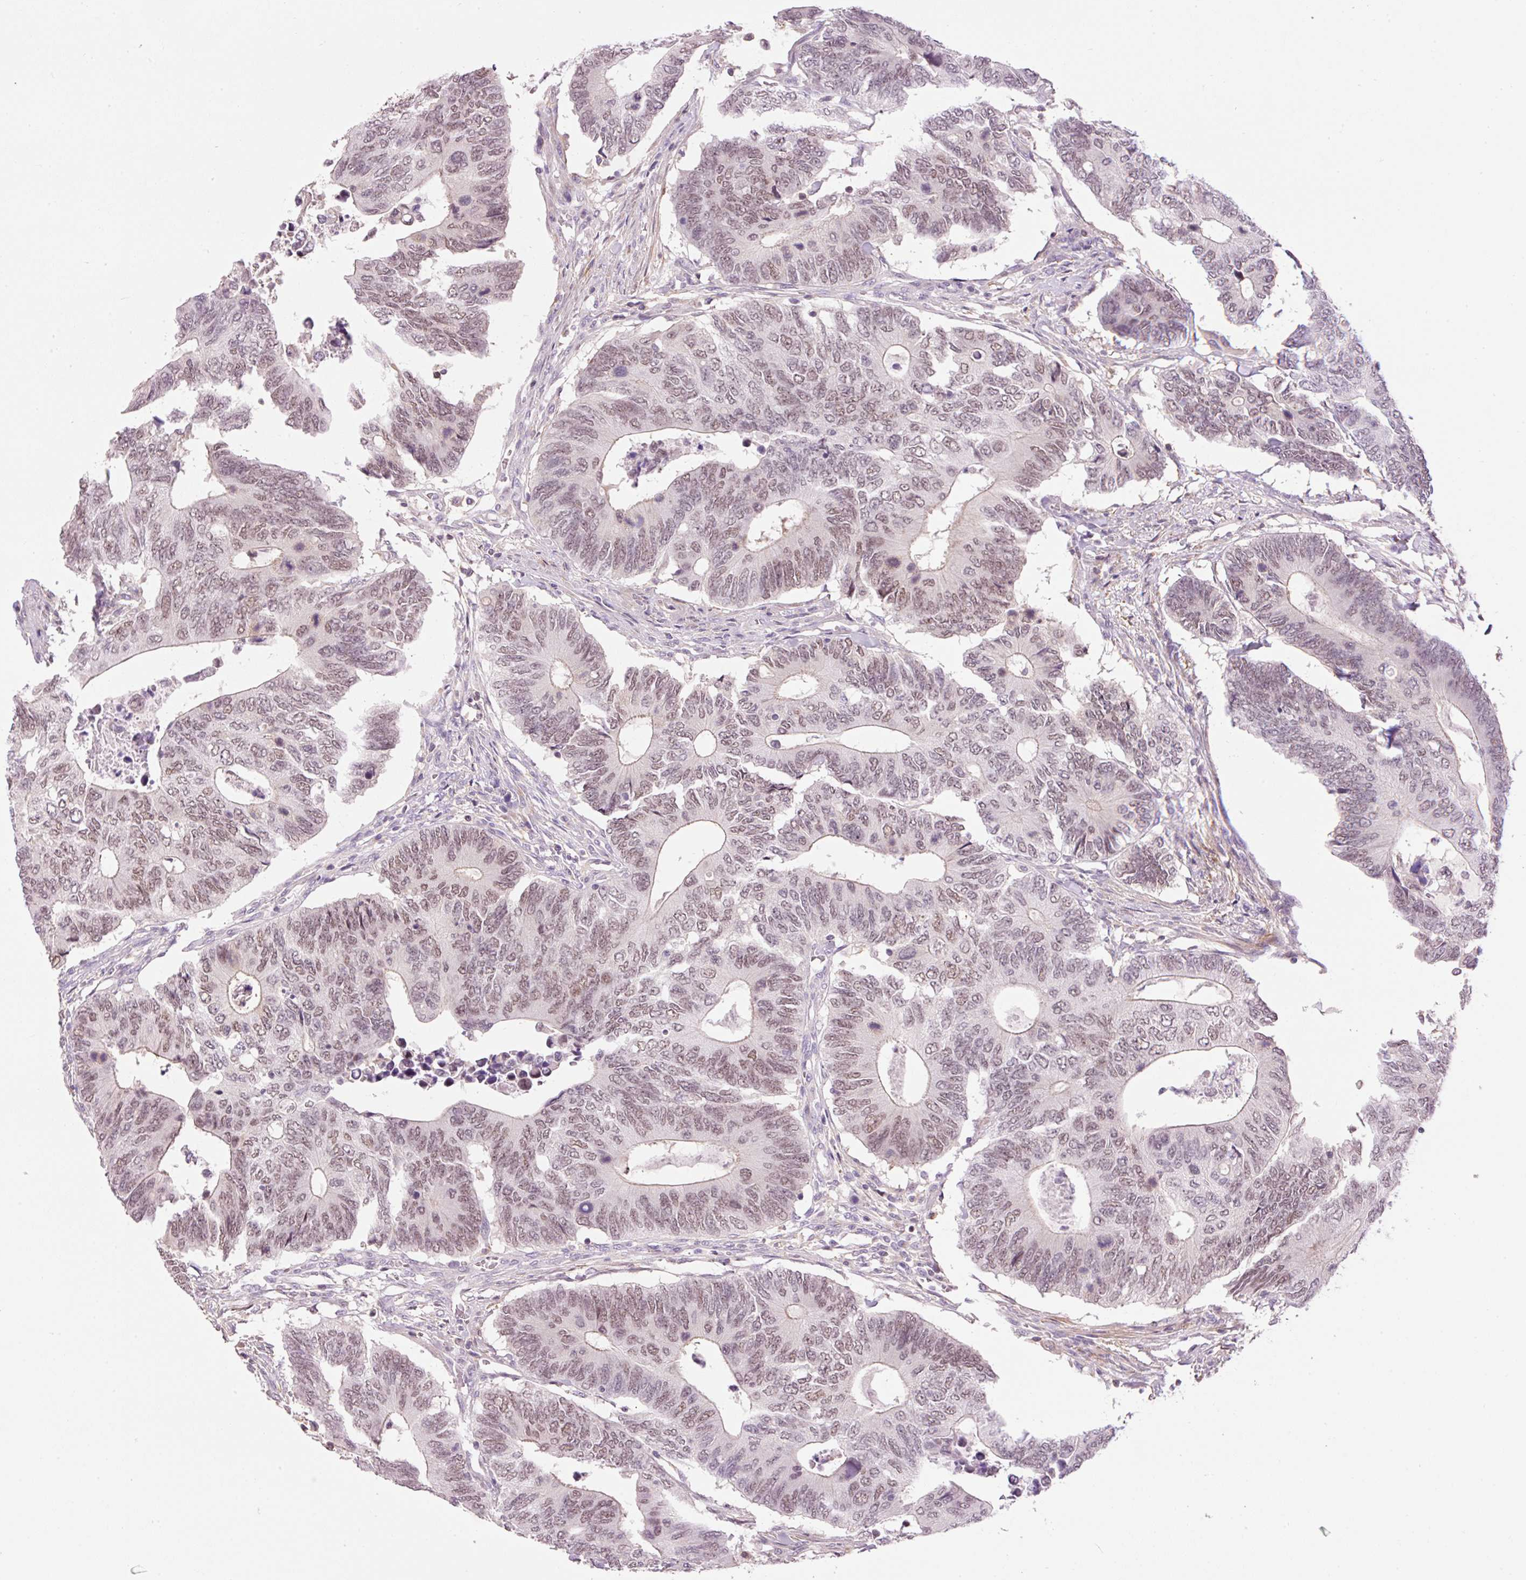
{"staining": {"intensity": "weak", "quantity": ">75%", "location": "nuclear"}, "tissue": "colorectal cancer", "cell_type": "Tumor cells", "image_type": "cancer", "snomed": [{"axis": "morphology", "description": "Adenocarcinoma, NOS"}, {"axis": "topography", "description": "Colon"}], "caption": "This micrograph reveals immunohistochemistry staining of human colorectal cancer, with low weak nuclear staining in approximately >75% of tumor cells.", "gene": "HNF1A", "patient": {"sex": "male", "age": 87}}